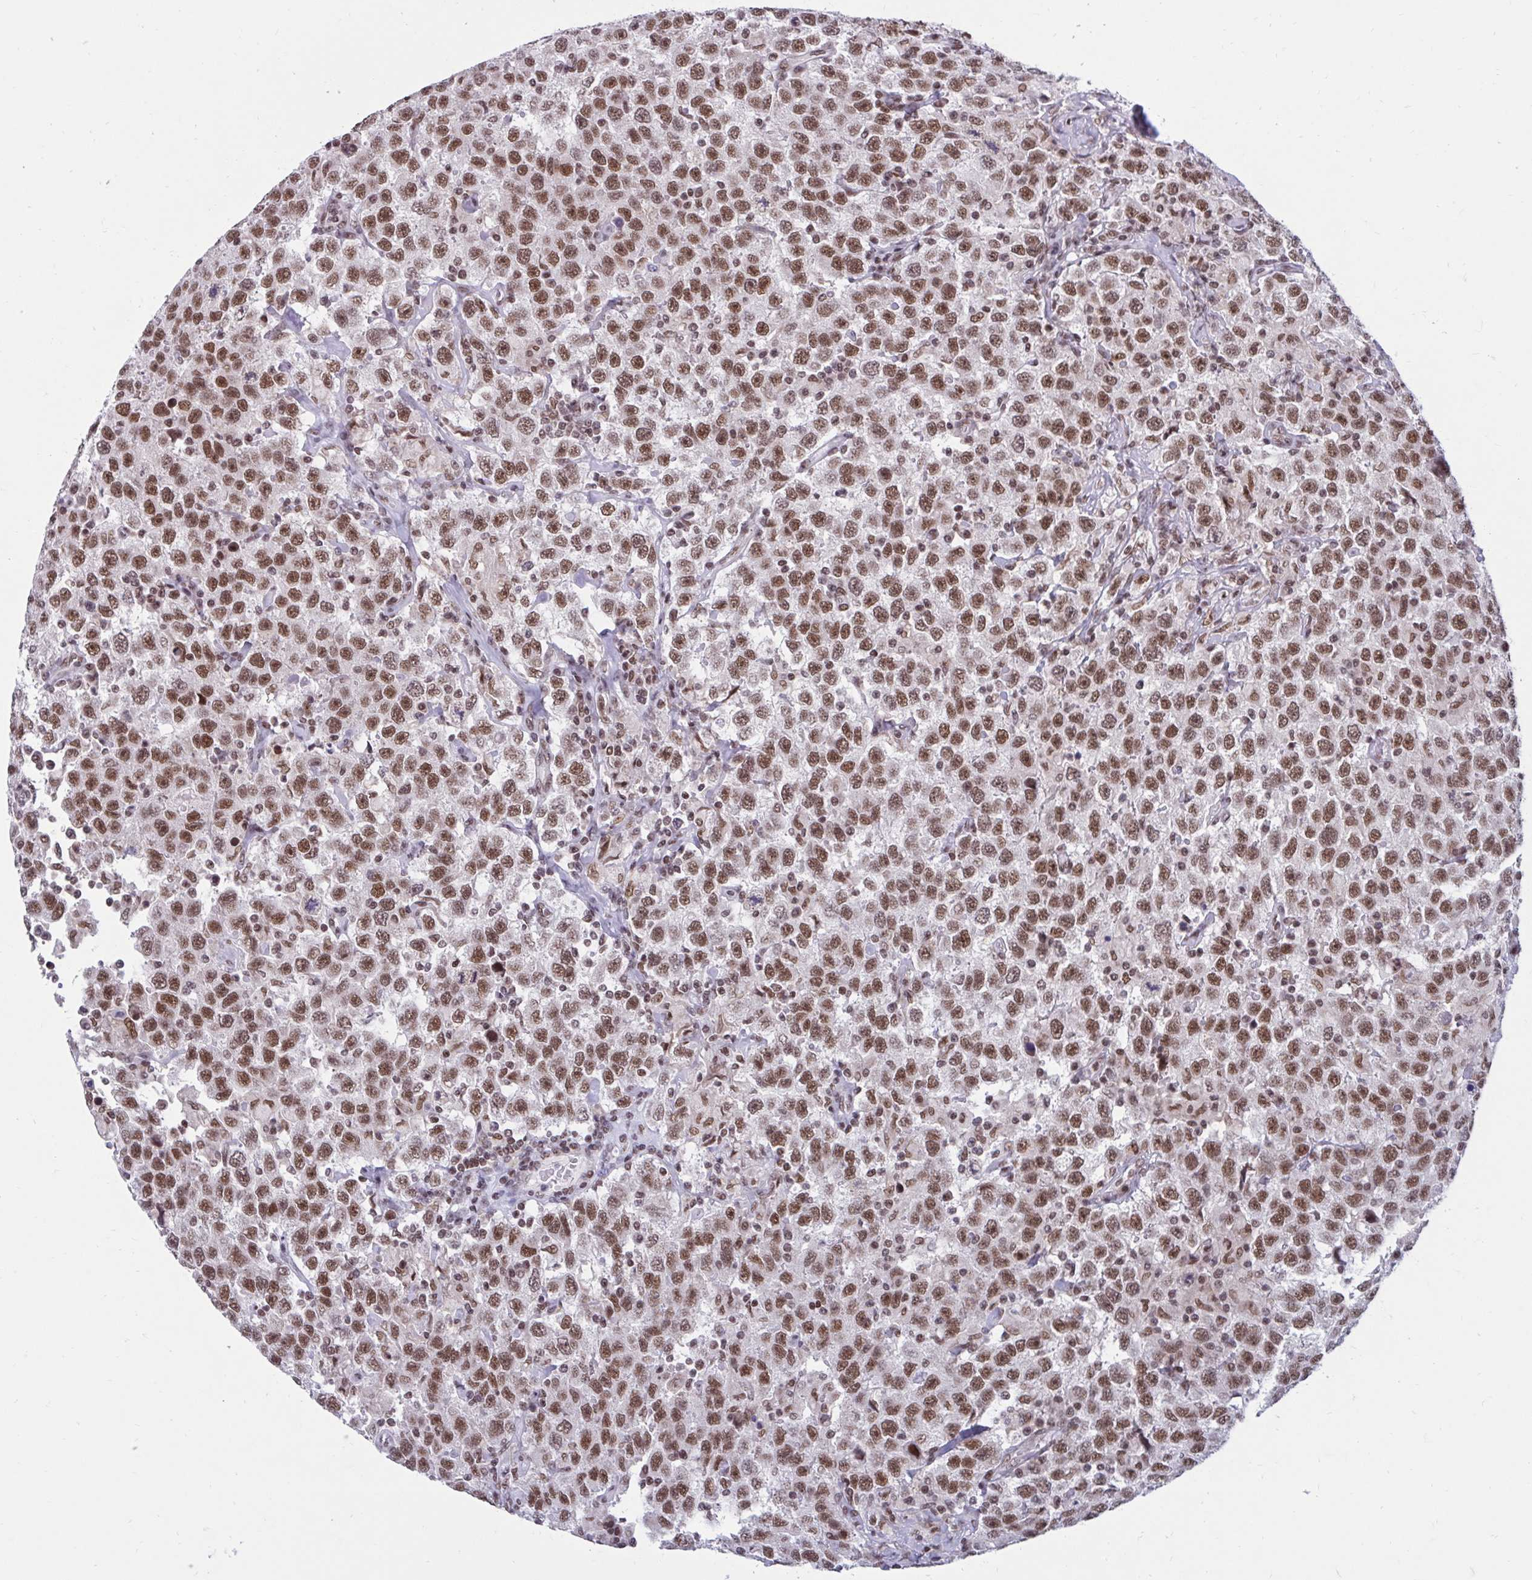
{"staining": {"intensity": "moderate", "quantity": ">75%", "location": "nuclear"}, "tissue": "testis cancer", "cell_type": "Tumor cells", "image_type": "cancer", "snomed": [{"axis": "morphology", "description": "Seminoma, NOS"}, {"axis": "topography", "description": "Testis"}], "caption": "Human seminoma (testis) stained with a protein marker displays moderate staining in tumor cells.", "gene": "PHF10", "patient": {"sex": "male", "age": 41}}